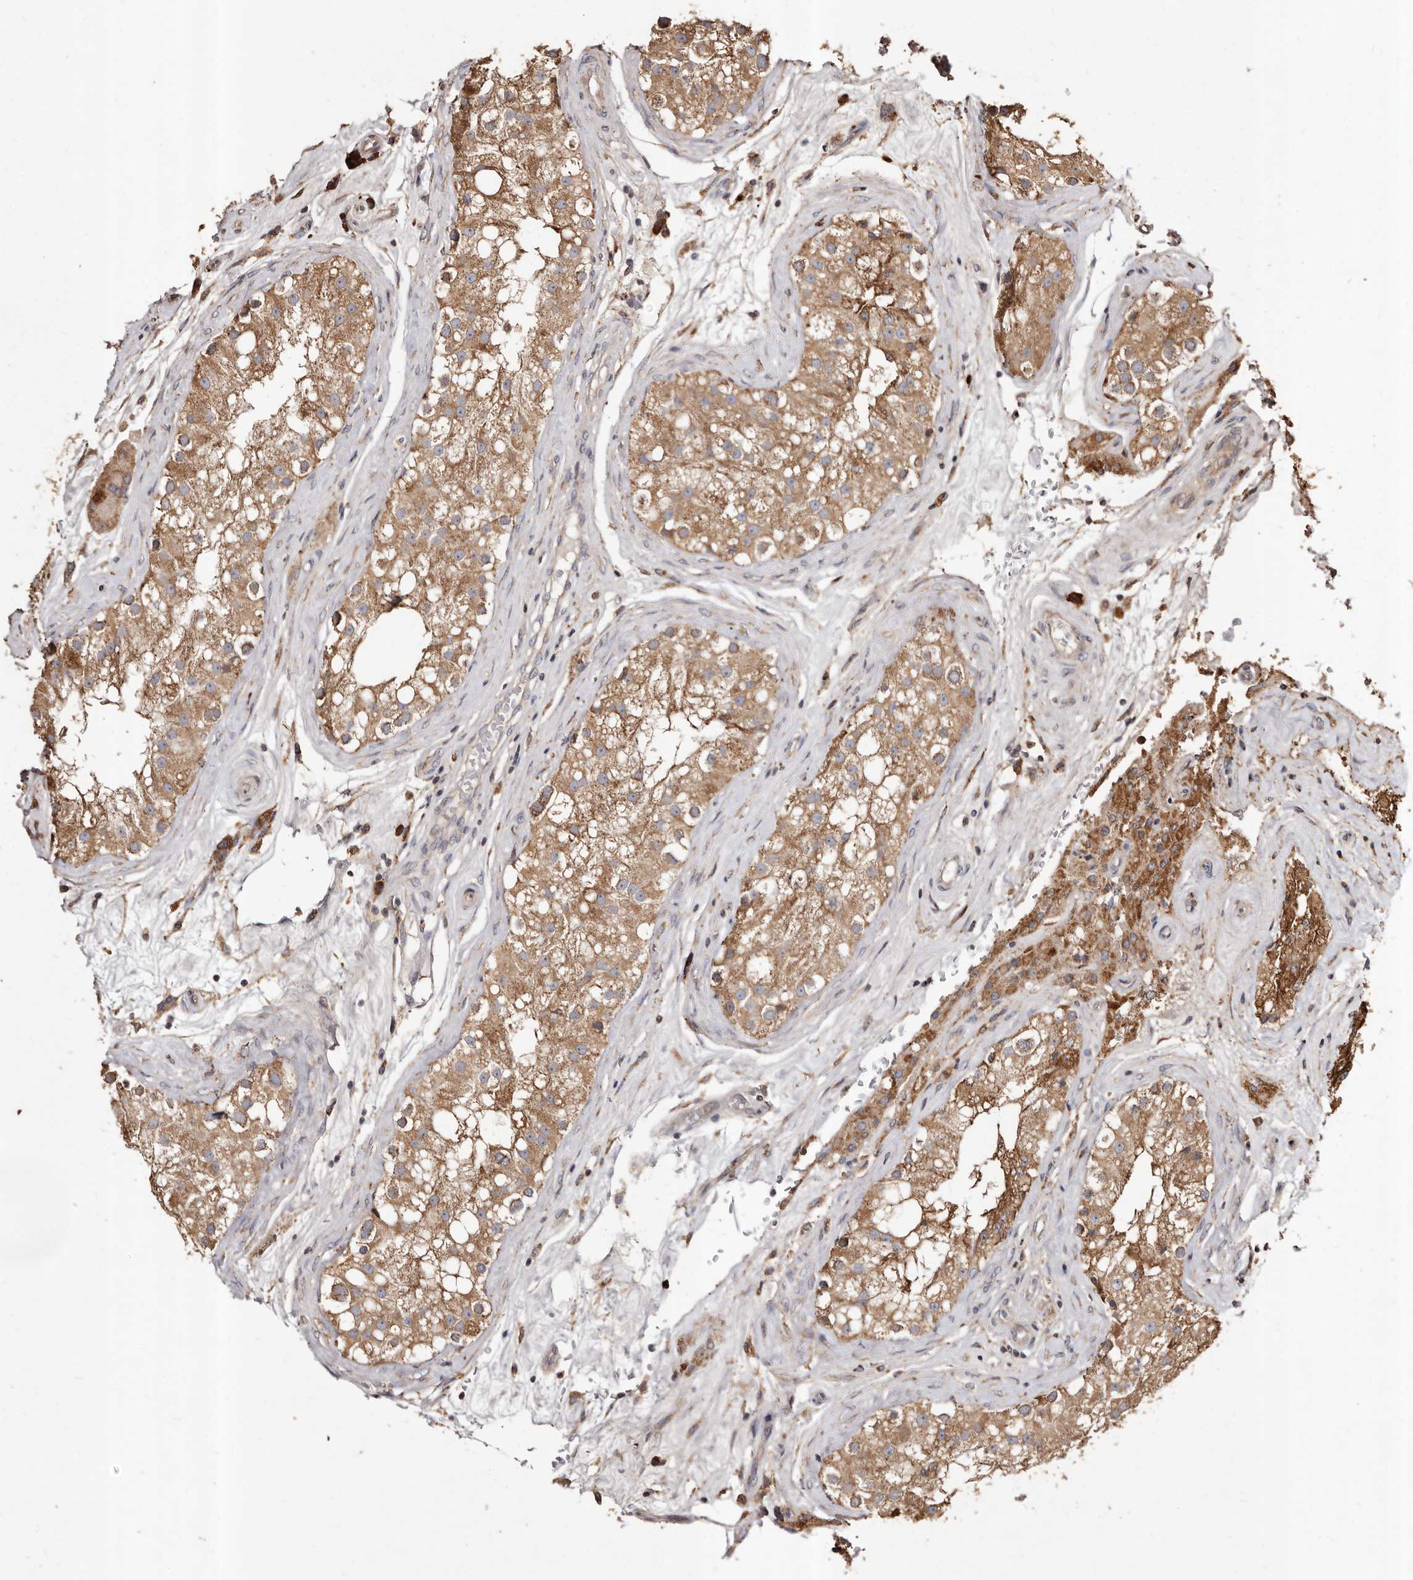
{"staining": {"intensity": "moderate", "quantity": ">75%", "location": "cytoplasmic/membranous"}, "tissue": "testis", "cell_type": "Cells in seminiferous ducts", "image_type": "normal", "snomed": [{"axis": "morphology", "description": "Normal tissue, NOS"}, {"axis": "topography", "description": "Testis"}], "caption": "A medium amount of moderate cytoplasmic/membranous expression is identified in about >75% of cells in seminiferous ducts in unremarkable testis.", "gene": "STEAP2", "patient": {"sex": "male", "age": 84}}